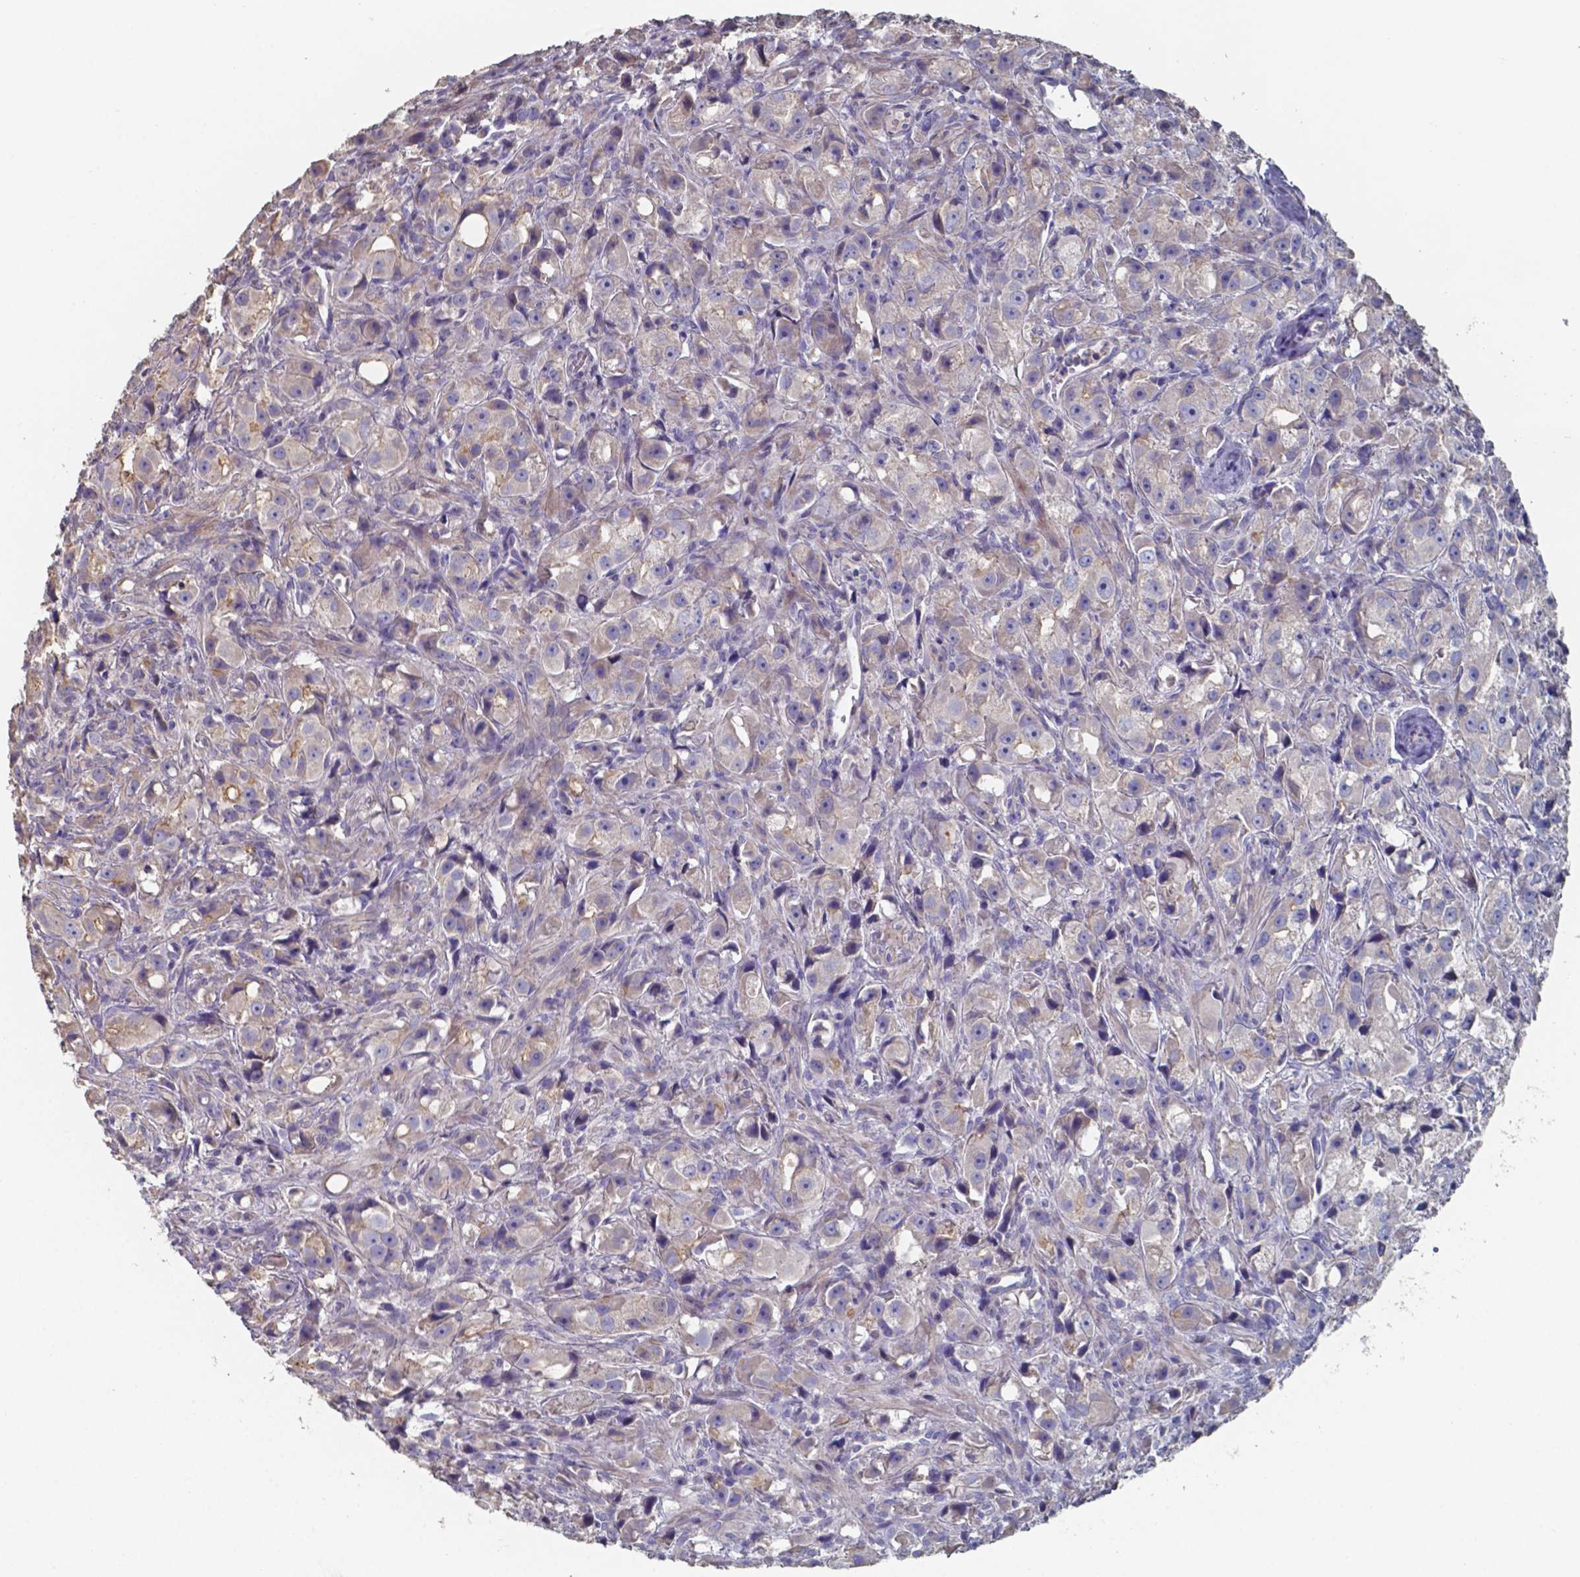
{"staining": {"intensity": "weak", "quantity": "<25%", "location": "cytoplasmic/membranous"}, "tissue": "prostate cancer", "cell_type": "Tumor cells", "image_type": "cancer", "snomed": [{"axis": "morphology", "description": "Adenocarcinoma, High grade"}, {"axis": "topography", "description": "Prostate"}], "caption": "High power microscopy micrograph of an immunohistochemistry (IHC) photomicrograph of prostate adenocarcinoma (high-grade), revealing no significant positivity in tumor cells.", "gene": "FOXJ1", "patient": {"sex": "male", "age": 75}}